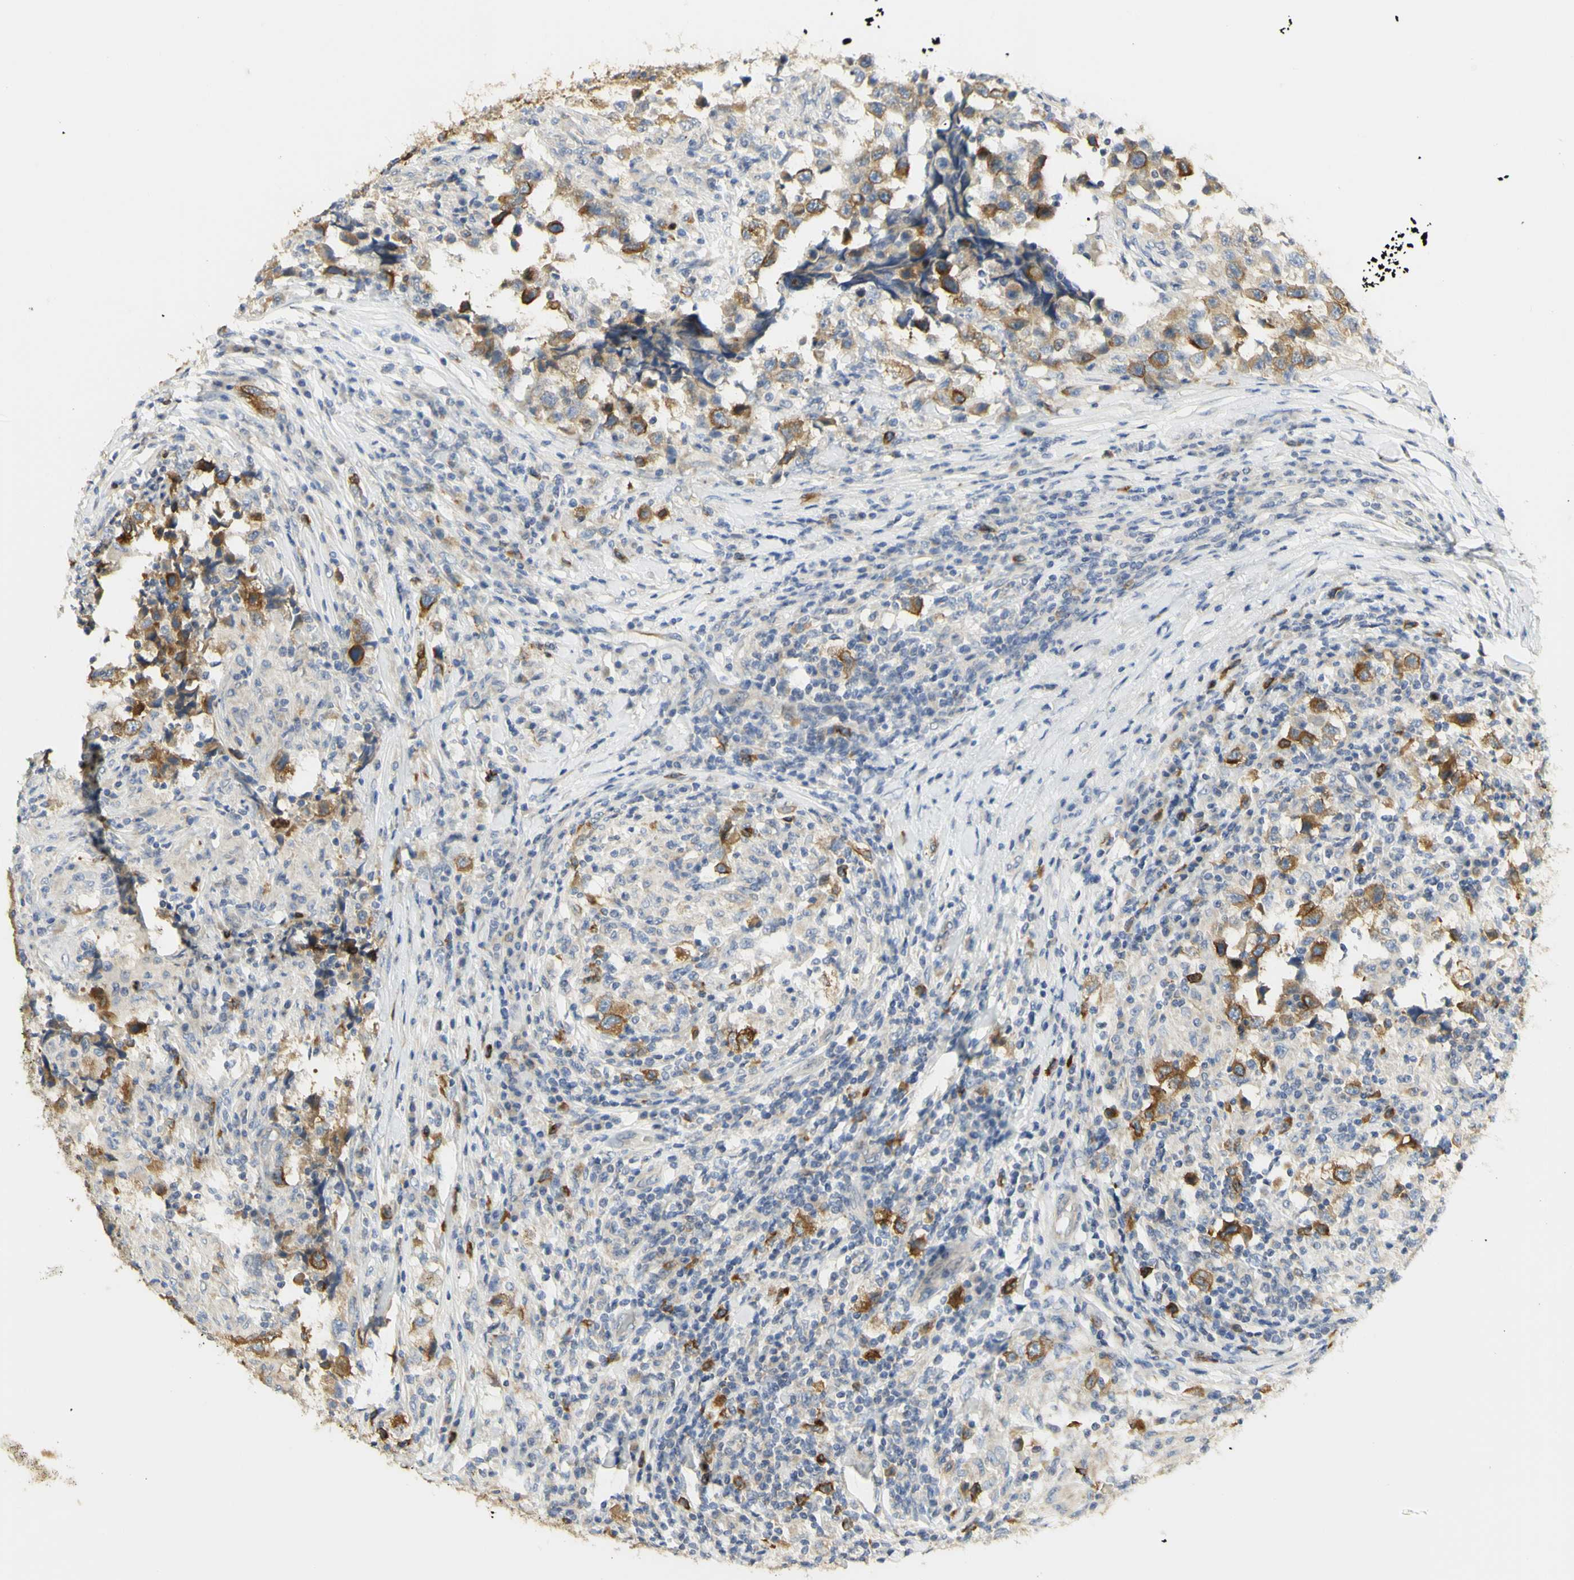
{"staining": {"intensity": "moderate", "quantity": ">75%", "location": "cytoplasmic/membranous"}, "tissue": "testis cancer", "cell_type": "Tumor cells", "image_type": "cancer", "snomed": [{"axis": "morphology", "description": "Carcinoma, Embryonal, NOS"}, {"axis": "topography", "description": "Testis"}], "caption": "High-power microscopy captured an IHC micrograph of testis embryonal carcinoma, revealing moderate cytoplasmic/membranous positivity in about >75% of tumor cells. The staining was performed using DAB, with brown indicating positive protein expression. Nuclei are stained blue with hematoxylin.", "gene": "KIF11", "patient": {"sex": "male", "age": 21}}